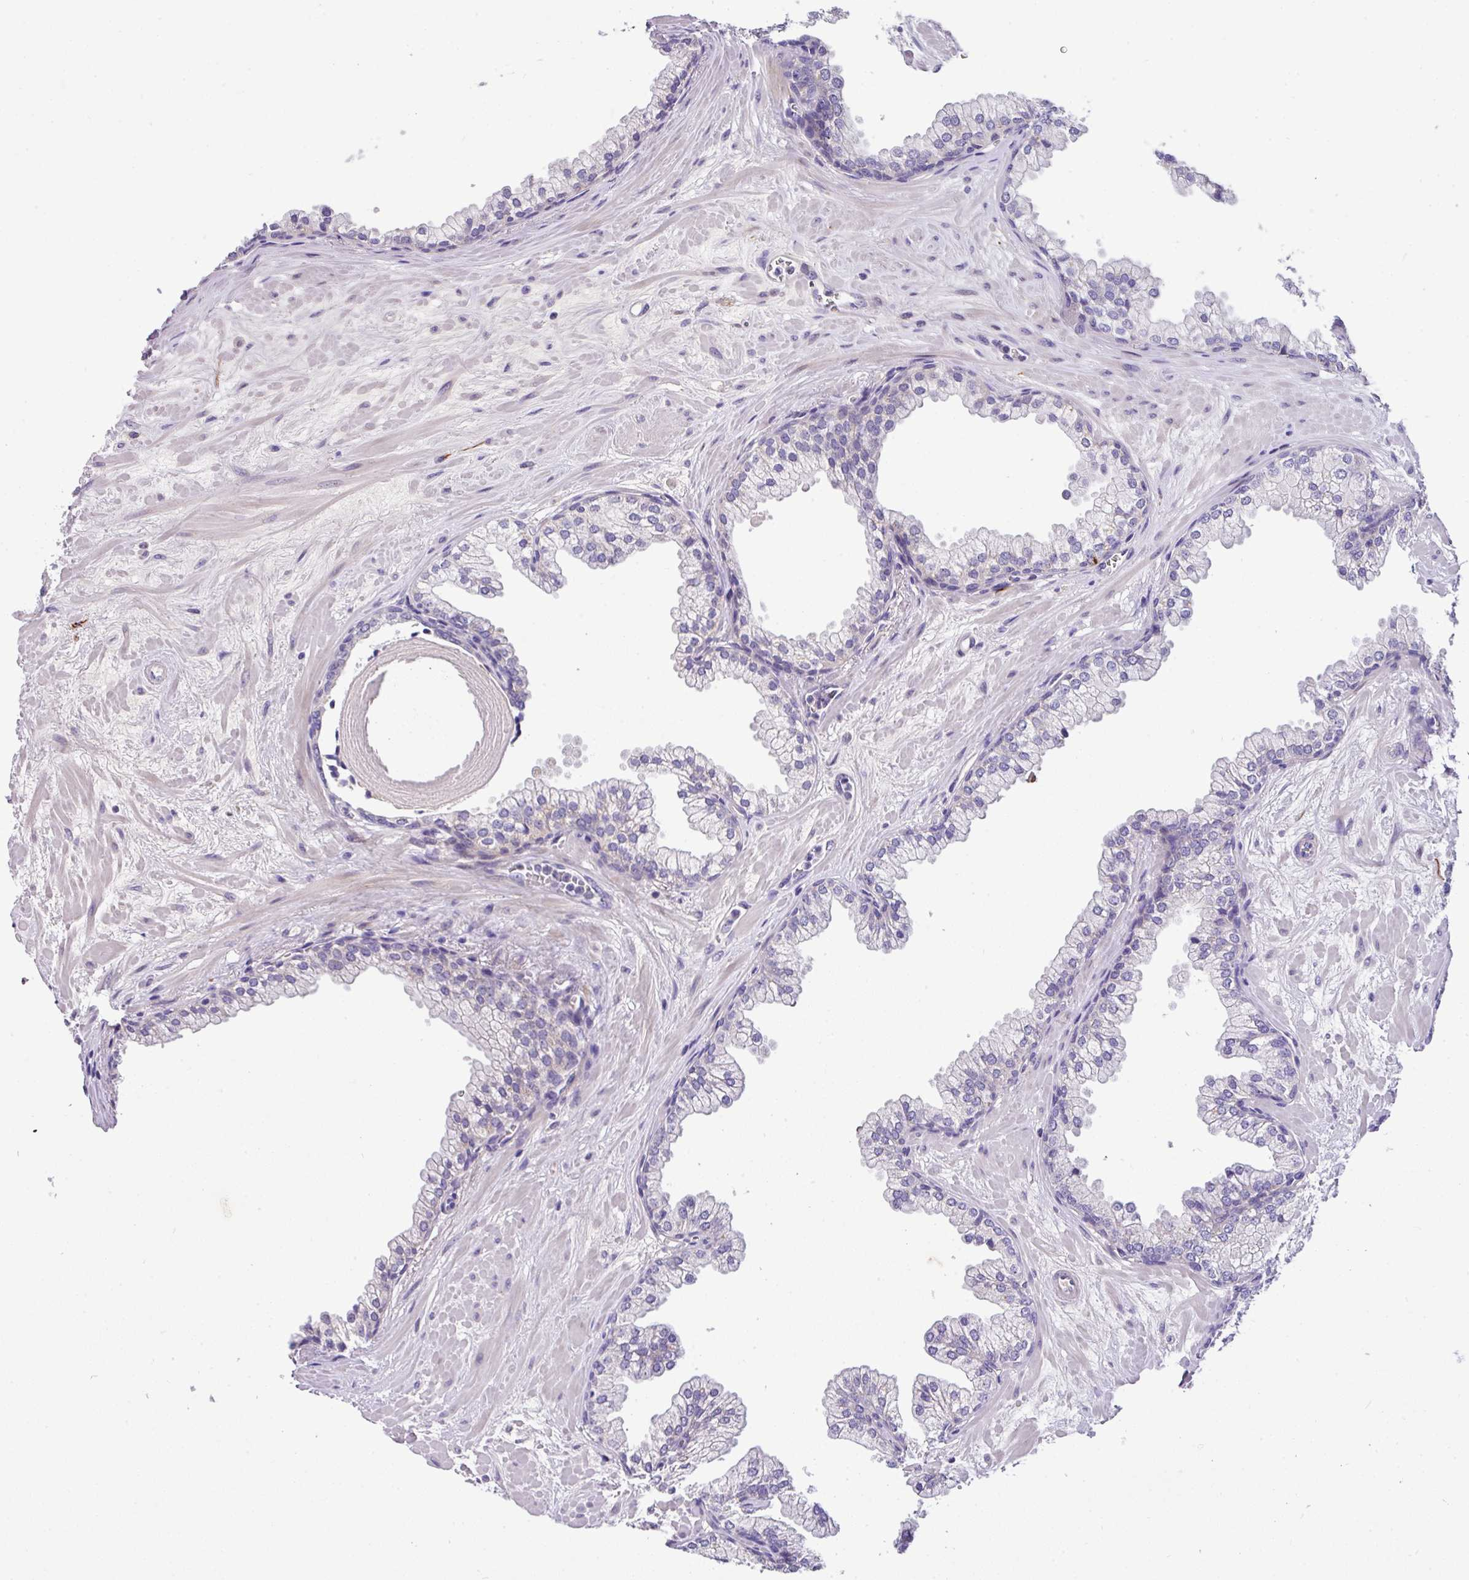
{"staining": {"intensity": "negative", "quantity": "none", "location": "none"}, "tissue": "prostate", "cell_type": "Glandular cells", "image_type": "normal", "snomed": [{"axis": "morphology", "description": "Normal tissue, NOS"}, {"axis": "topography", "description": "Prostate"}, {"axis": "topography", "description": "Peripheral nerve tissue"}], "caption": "Immunohistochemical staining of benign prostate shows no significant positivity in glandular cells.", "gene": "ANXA2R", "patient": {"sex": "male", "age": 61}}